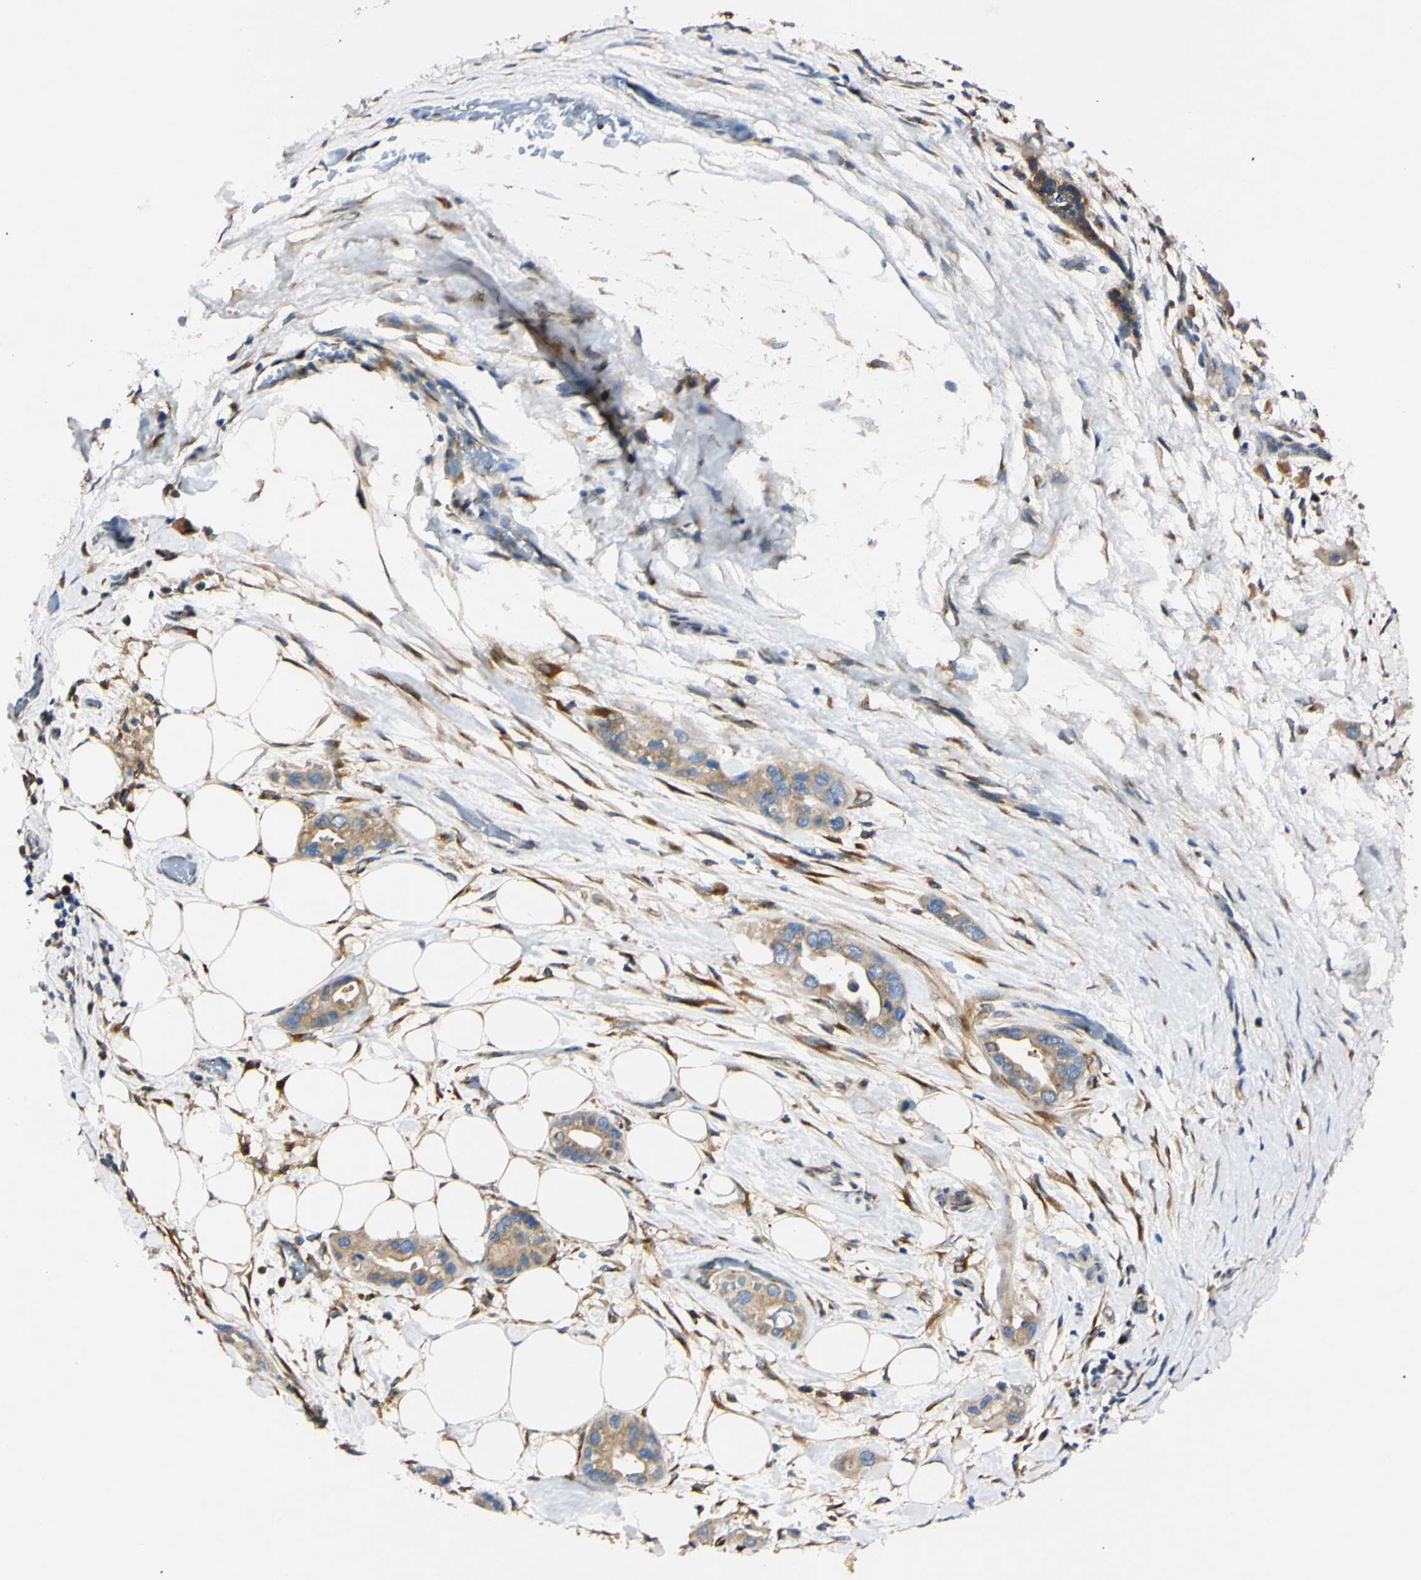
{"staining": {"intensity": "weak", "quantity": ">75%", "location": "cytoplasmic/membranous"}, "tissue": "pancreatic cancer", "cell_type": "Tumor cells", "image_type": "cancer", "snomed": [{"axis": "morphology", "description": "Adenocarcinoma, NOS"}, {"axis": "topography", "description": "Pancreas"}], "caption": "High-magnification brightfield microscopy of pancreatic cancer (adenocarcinoma) stained with DAB (3,3'-diaminobenzidine) (brown) and counterstained with hematoxylin (blue). tumor cells exhibit weak cytoplasmic/membranous expression is present in about>75% of cells.", "gene": "IER3IP1", "patient": {"sex": "female", "age": 77}}